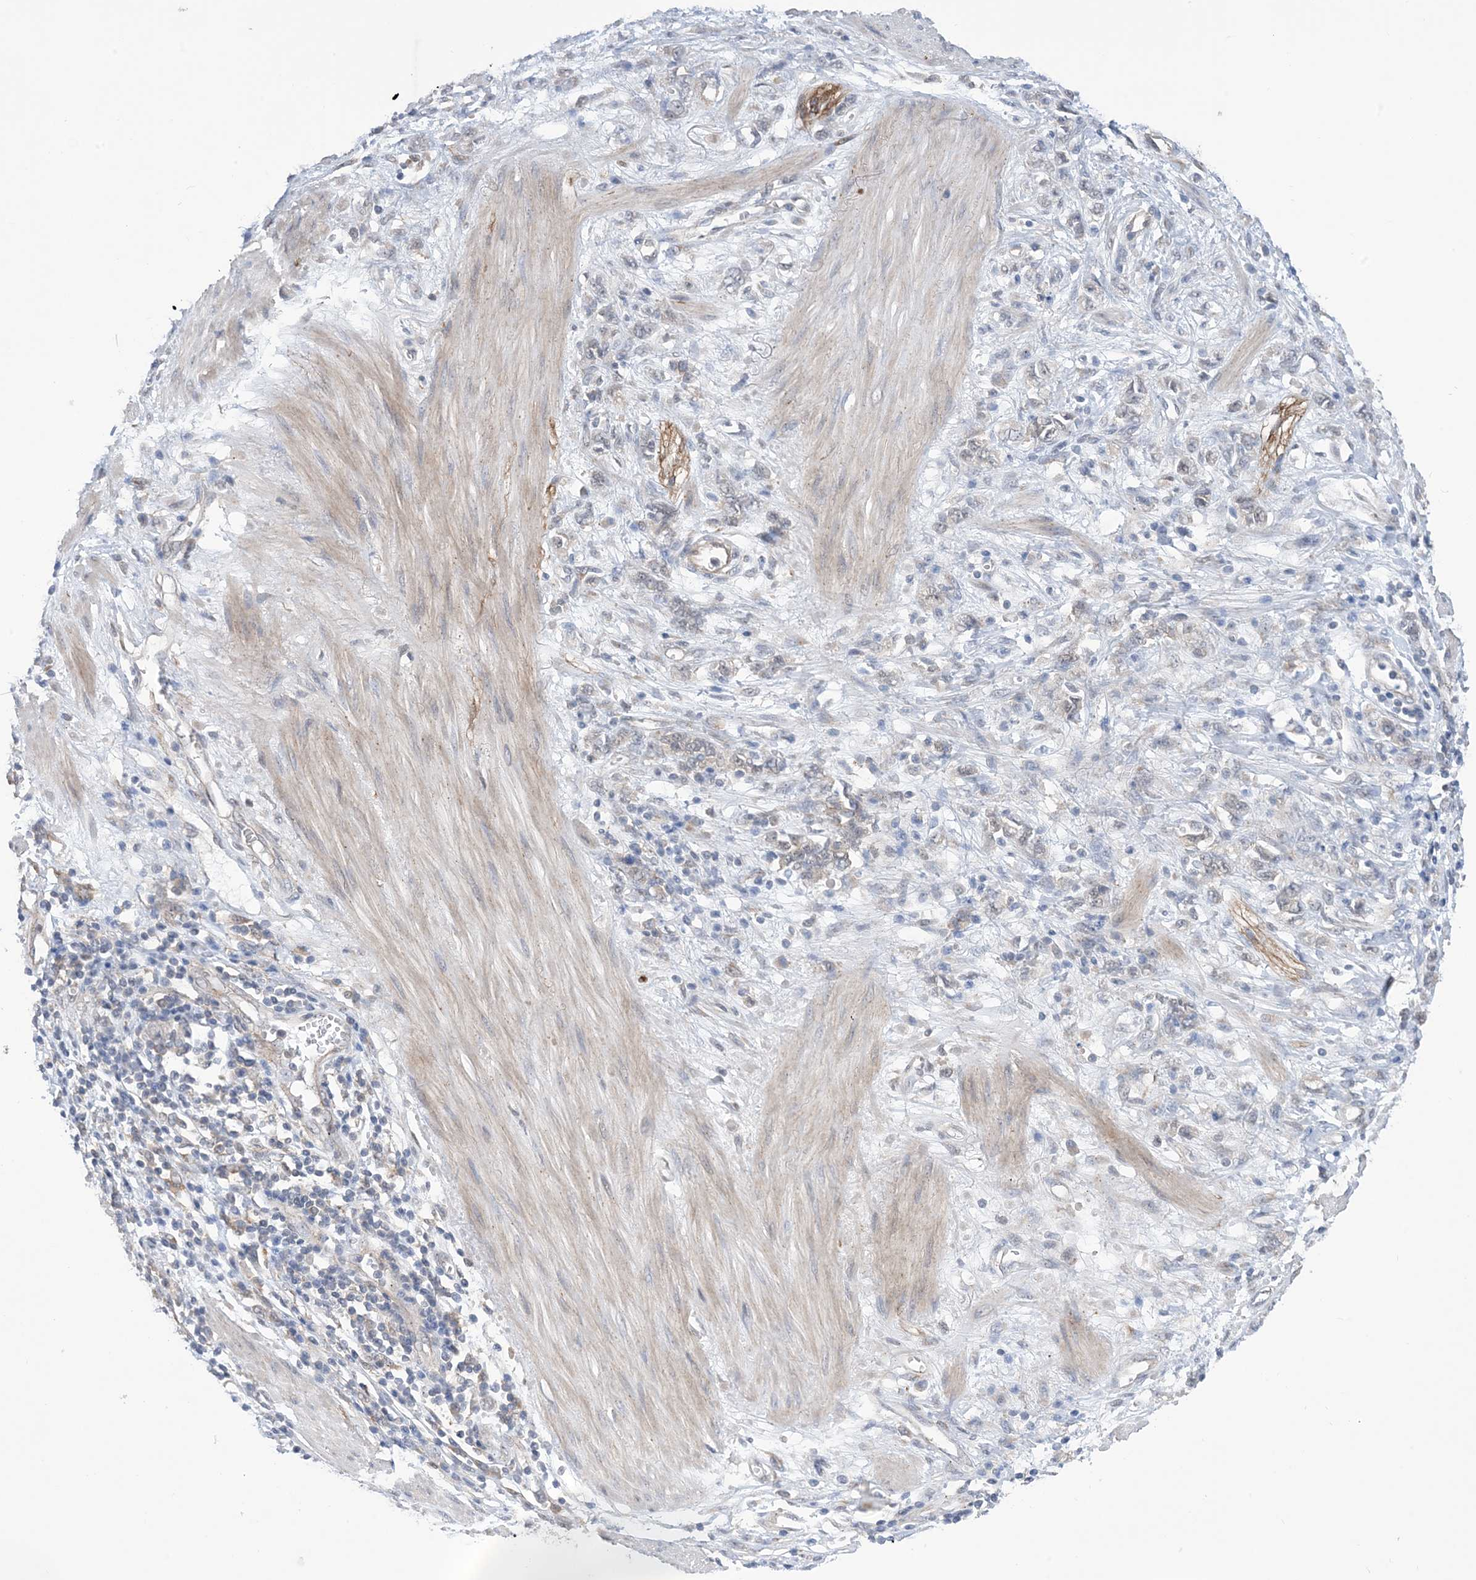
{"staining": {"intensity": "negative", "quantity": "none", "location": "none"}, "tissue": "stomach cancer", "cell_type": "Tumor cells", "image_type": "cancer", "snomed": [{"axis": "morphology", "description": "Adenocarcinoma, NOS"}, {"axis": "topography", "description": "Stomach"}], "caption": "High magnification brightfield microscopy of stomach cancer stained with DAB (3,3'-diaminobenzidine) (brown) and counterstained with hematoxylin (blue): tumor cells show no significant expression. The staining was performed using DAB (3,3'-diaminobenzidine) to visualize the protein expression in brown, while the nuclei were stained in blue with hematoxylin (Magnification: 20x).", "gene": "EHBP1", "patient": {"sex": "female", "age": 76}}